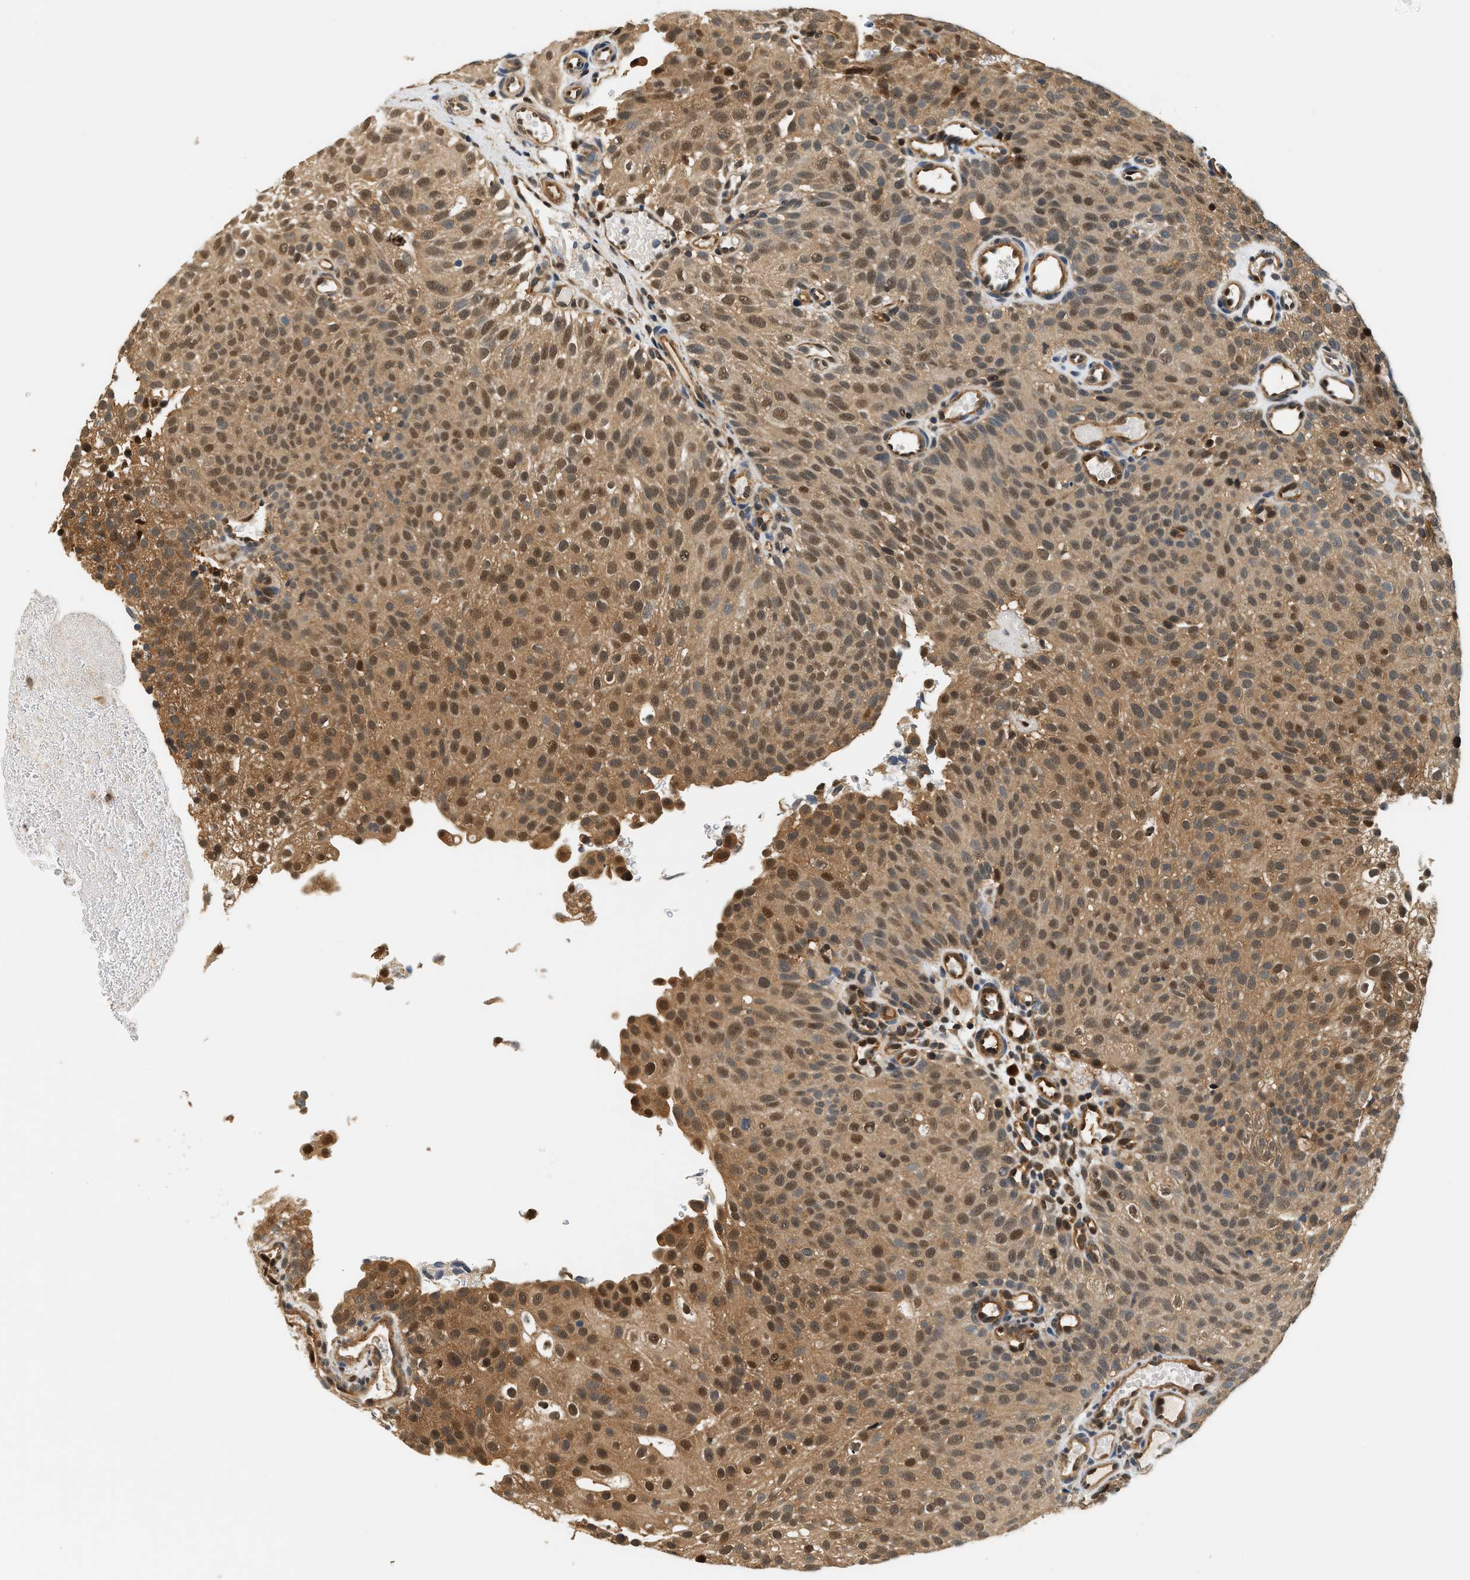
{"staining": {"intensity": "moderate", "quantity": ">75%", "location": "cytoplasmic/membranous,nuclear"}, "tissue": "urothelial cancer", "cell_type": "Tumor cells", "image_type": "cancer", "snomed": [{"axis": "morphology", "description": "Urothelial carcinoma, Low grade"}, {"axis": "topography", "description": "Urinary bladder"}], "caption": "An image of urothelial cancer stained for a protein displays moderate cytoplasmic/membranous and nuclear brown staining in tumor cells.", "gene": "PSMD3", "patient": {"sex": "male", "age": 78}}